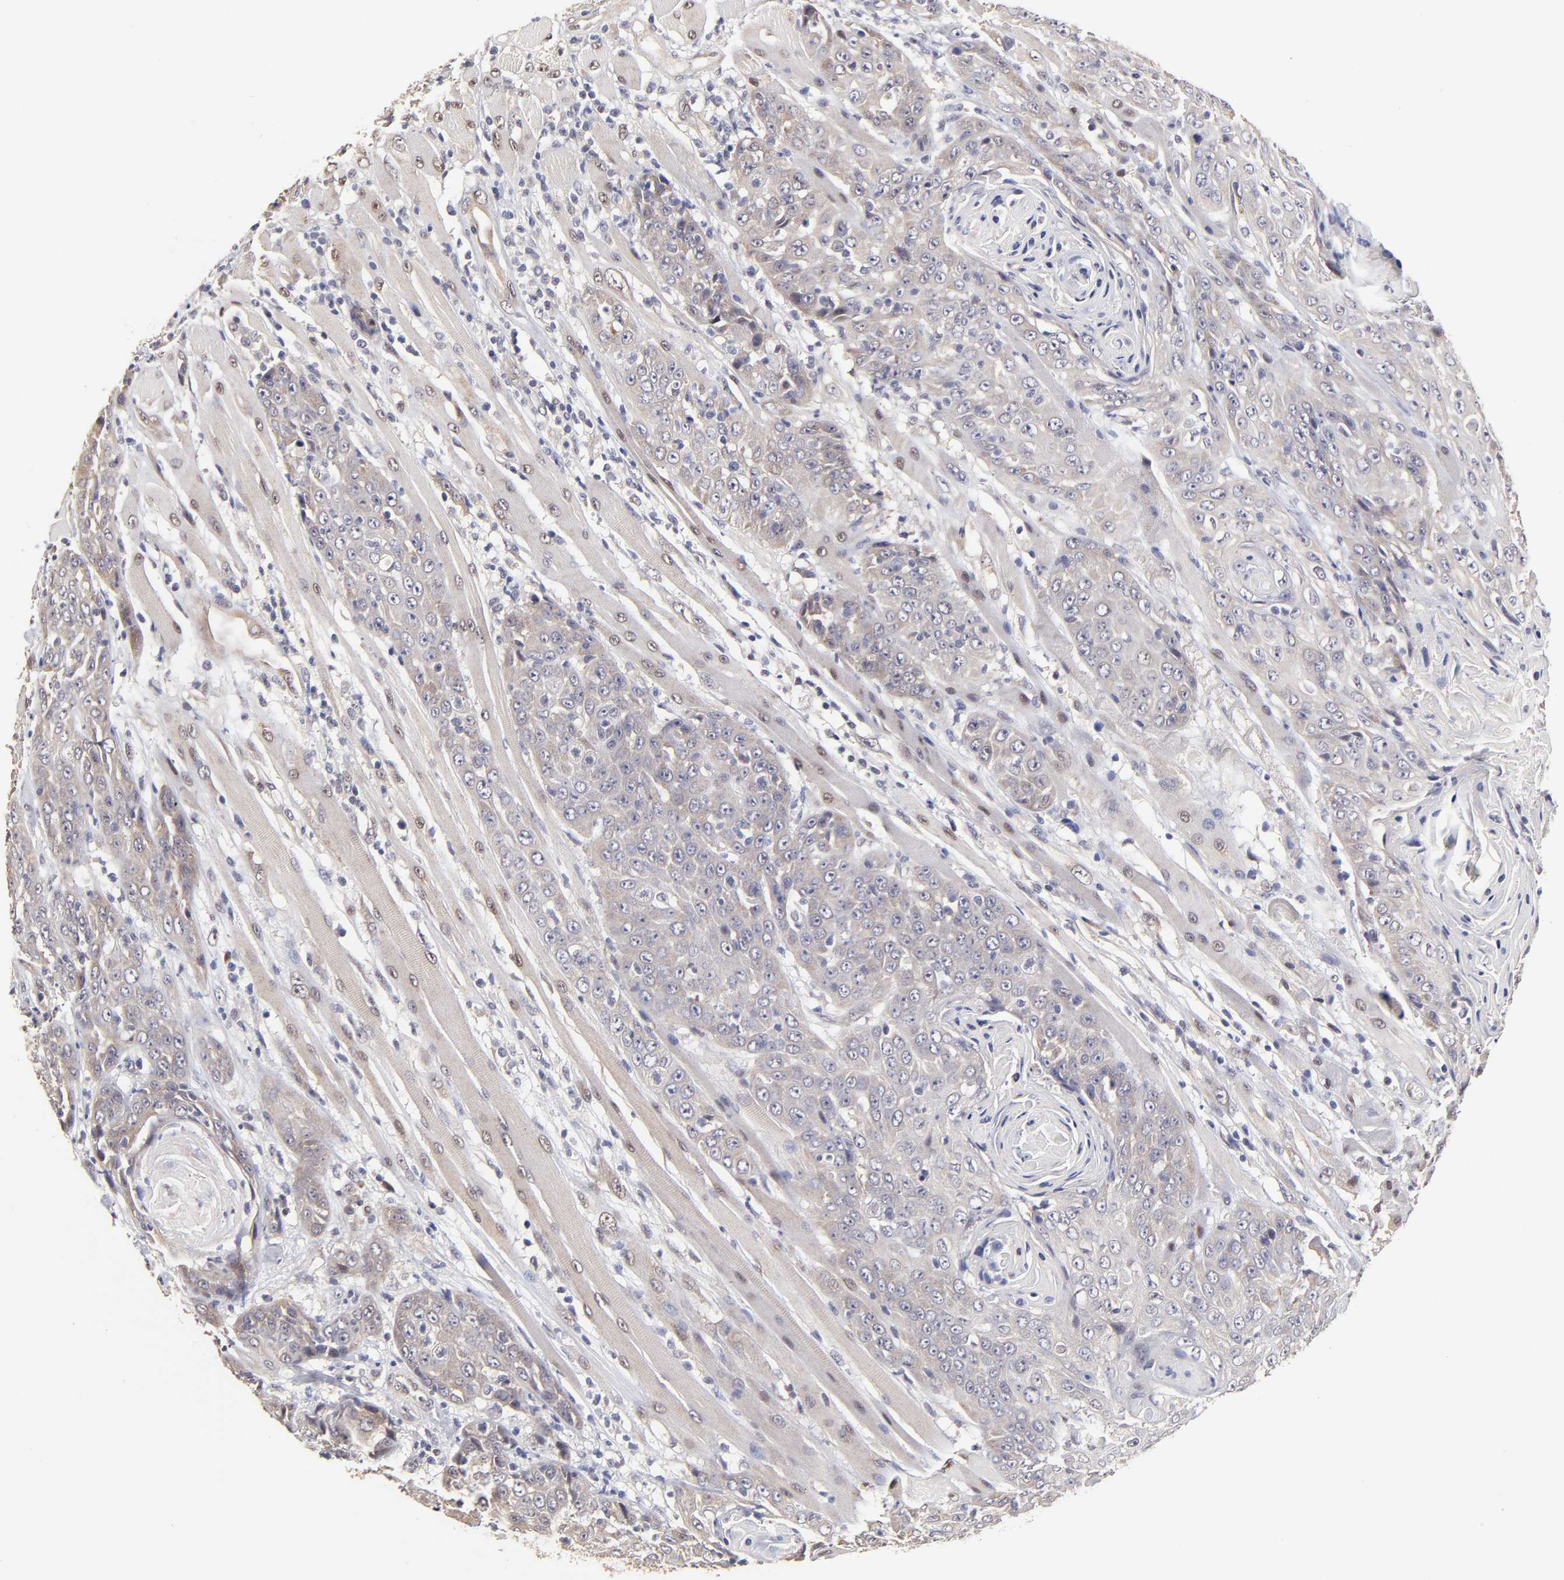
{"staining": {"intensity": "moderate", "quantity": "25%-75%", "location": "cytoplasmic/membranous"}, "tissue": "head and neck cancer", "cell_type": "Tumor cells", "image_type": "cancer", "snomed": [{"axis": "morphology", "description": "Squamous cell carcinoma, NOS"}, {"axis": "topography", "description": "Head-Neck"}], "caption": "Head and neck cancer (squamous cell carcinoma) tissue displays moderate cytoplasmic/membranous expression in approximately 25%-75% of tumor cells", "gene": "ZNF10", "patient": {"sex": "female", "age": 84}}